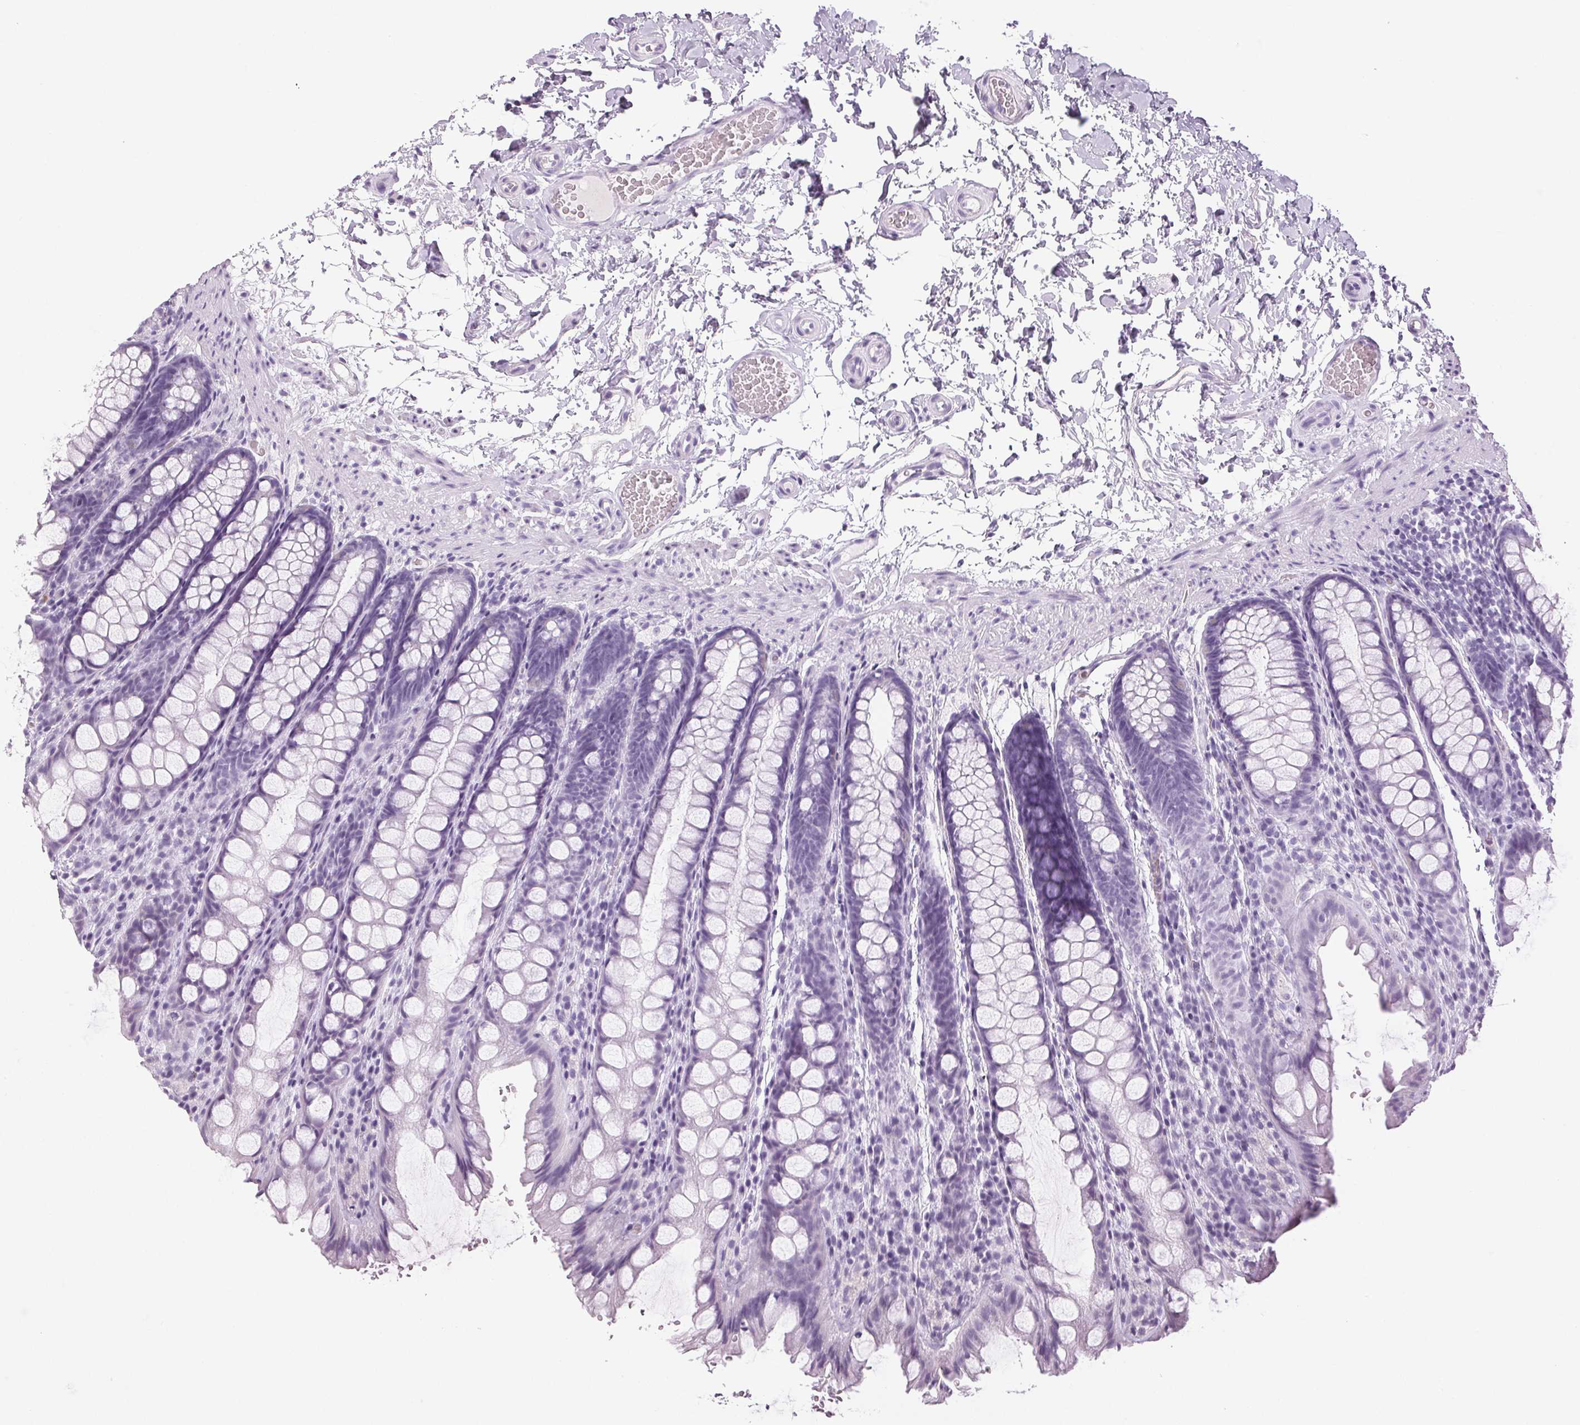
{"staining": {"intensity": "negative", "quantity": "none", "location": "none"}, "tissue": "colon", "cell_type": "Endothelial cells", "image_type": "normal", "snomed": [{"axis": "morphology", "description": "Normal tissue, NOS"}, {"axis": "topography", "description": "Colon"}], "caption": "Immunohistochemistry (IHC) image of normal colon stained for a protein (brown), which reveals no staining in endothelial cells. (DAB (3,3'-diaminobenzidine) immunohistochemistry (IHC), high magnification).", "gene": "LTF", "patient": {"sex": "male", "age": 47}}